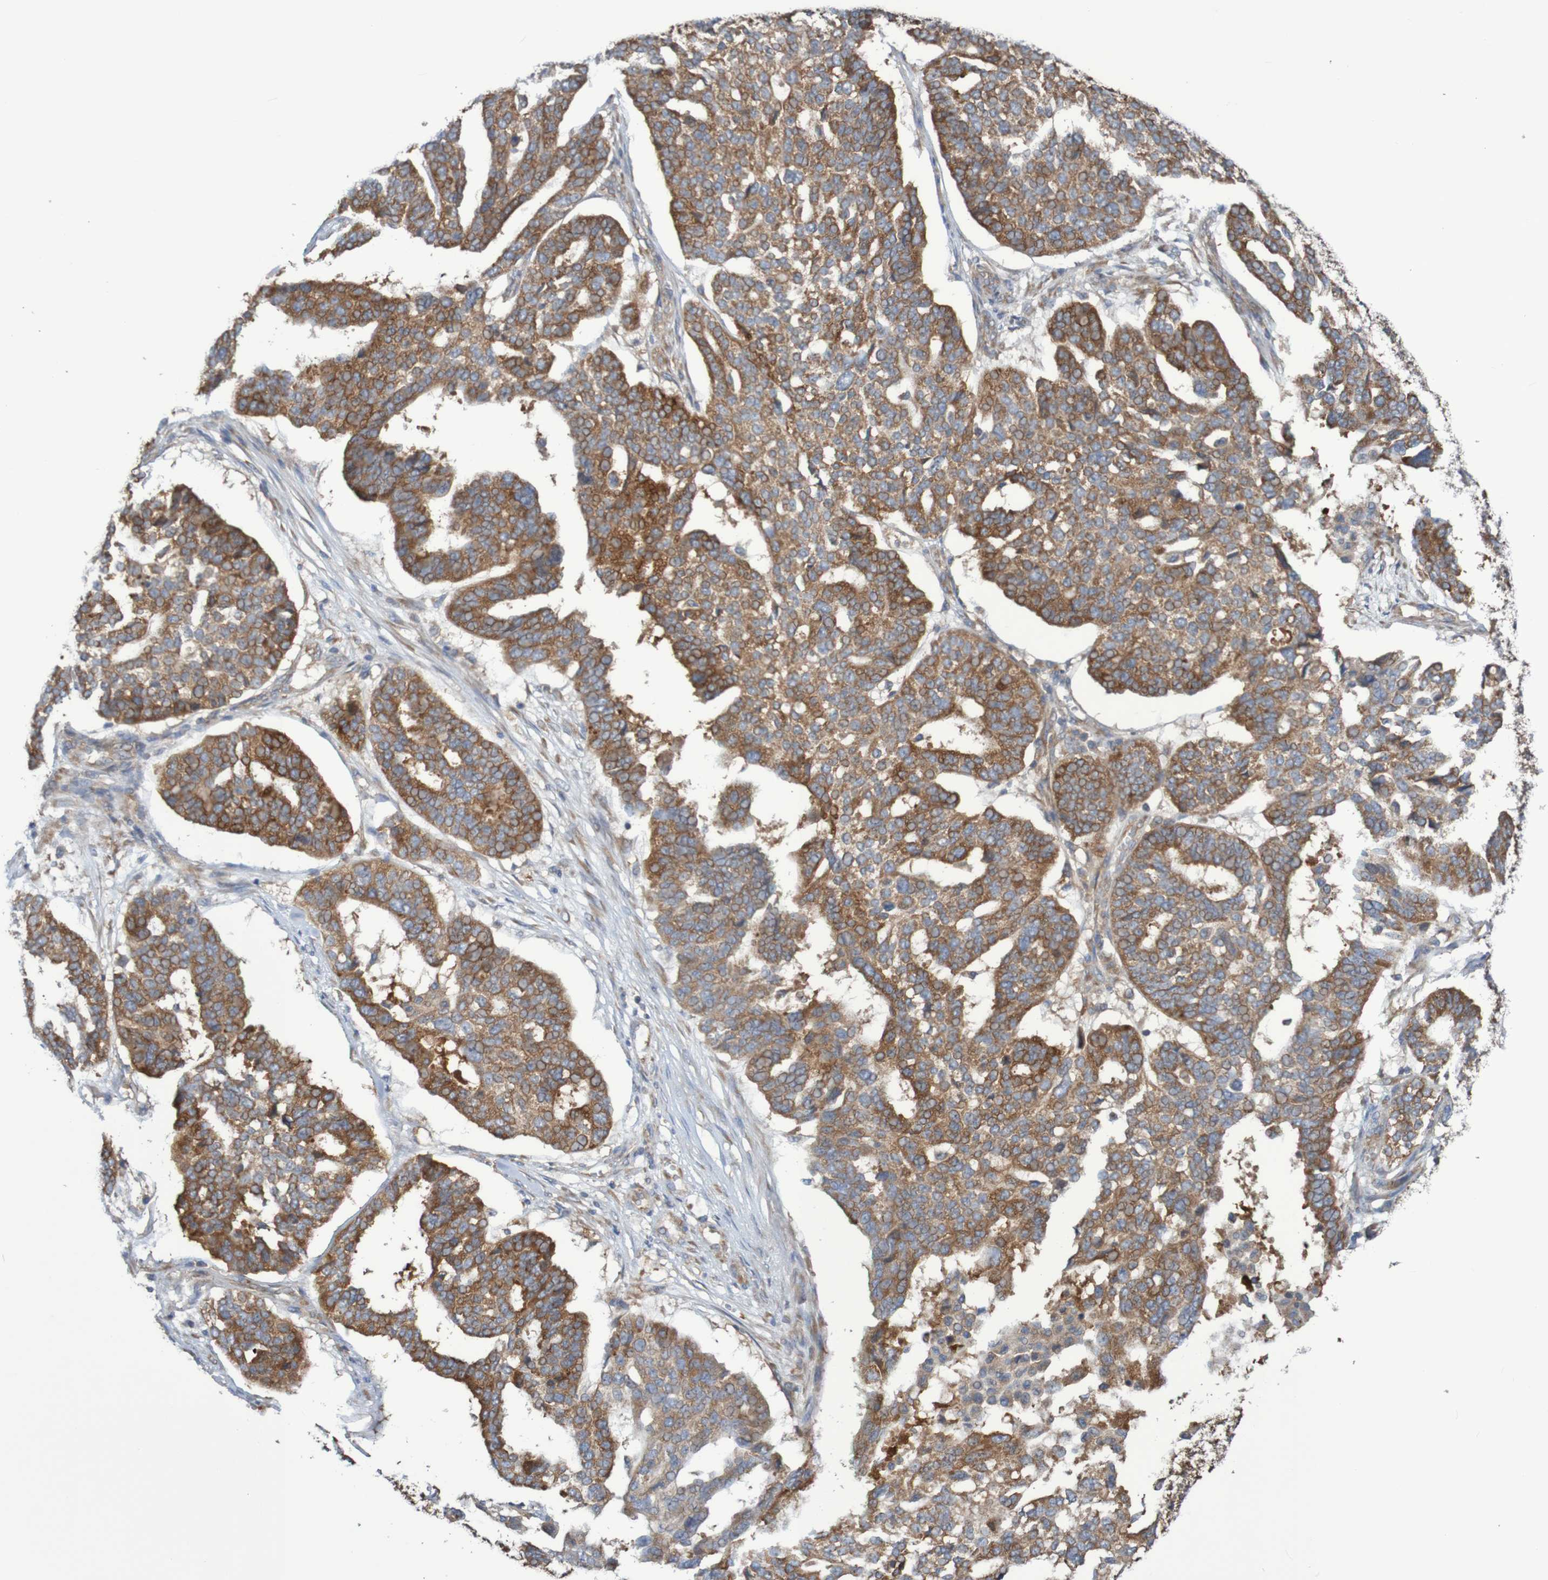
{"staining": {"intensity": "strong", "quantity": "25%-75%", "location": "cytoplasmic/membranous"}, "tissue": "ovarian cancer", "cell_type": "Tumor cells", "image_type": "cancer", "snomed": [{"axis": "morphology", "description": "Cystadenocarcinoma, serous, NOS"}, {"axis": "topography", "description": "Ovary"}], "caption": "An immunohistochemistry (IHC) micrograph of tumor tissue is shown. Protein staining in brown labels strong cytoplasmic/membranous positivity in serous cystadenocarcinoma (ovarian) within tumor cells.", "gene": "LRRC47", "patient": {"sex": "female", "age": 59}}